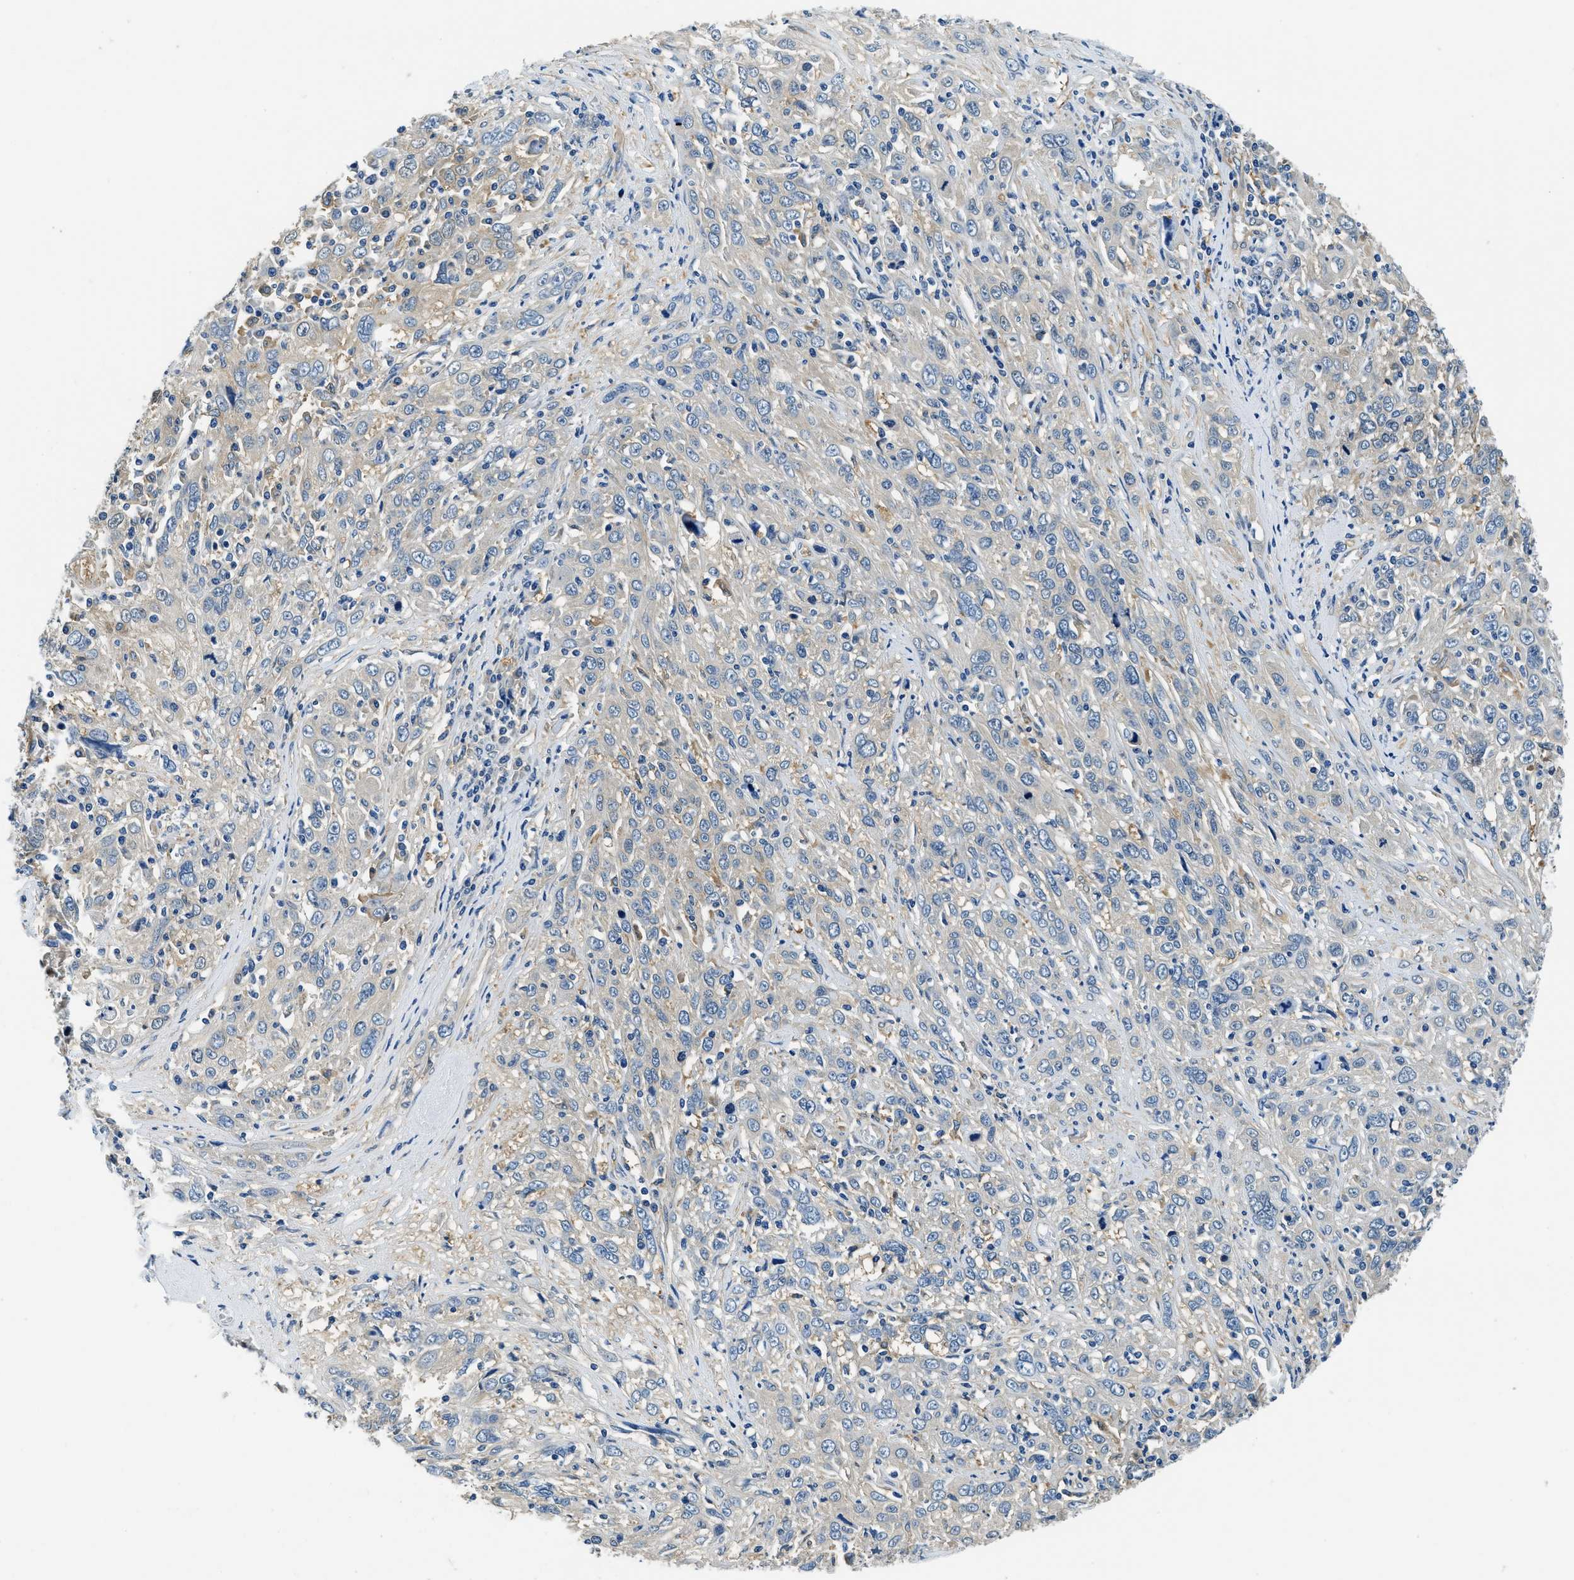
{"staining": {"intensity": "weak", "quantity": ">75%", "location": "cytoplasmic/membranous"}, "tissue": "cervical cancer", "cell_type": "Tumor cells", "image_type": "cancer", "snomed": [{"axis": "morphology", "description": "Squamous cell carcinoma, NOS"}, {"axis": "topography", "description": "Cervix"}], "caption": "A photomicrograph of human squamous cell carcinoma (cervical) stained for a protein exhibits weak cytoplasmic/membranous brown staining in tumor cells. Nuclei are stained in blue.", "gene": "TWF1", "patient": {"sex": "female", "age": 46}}